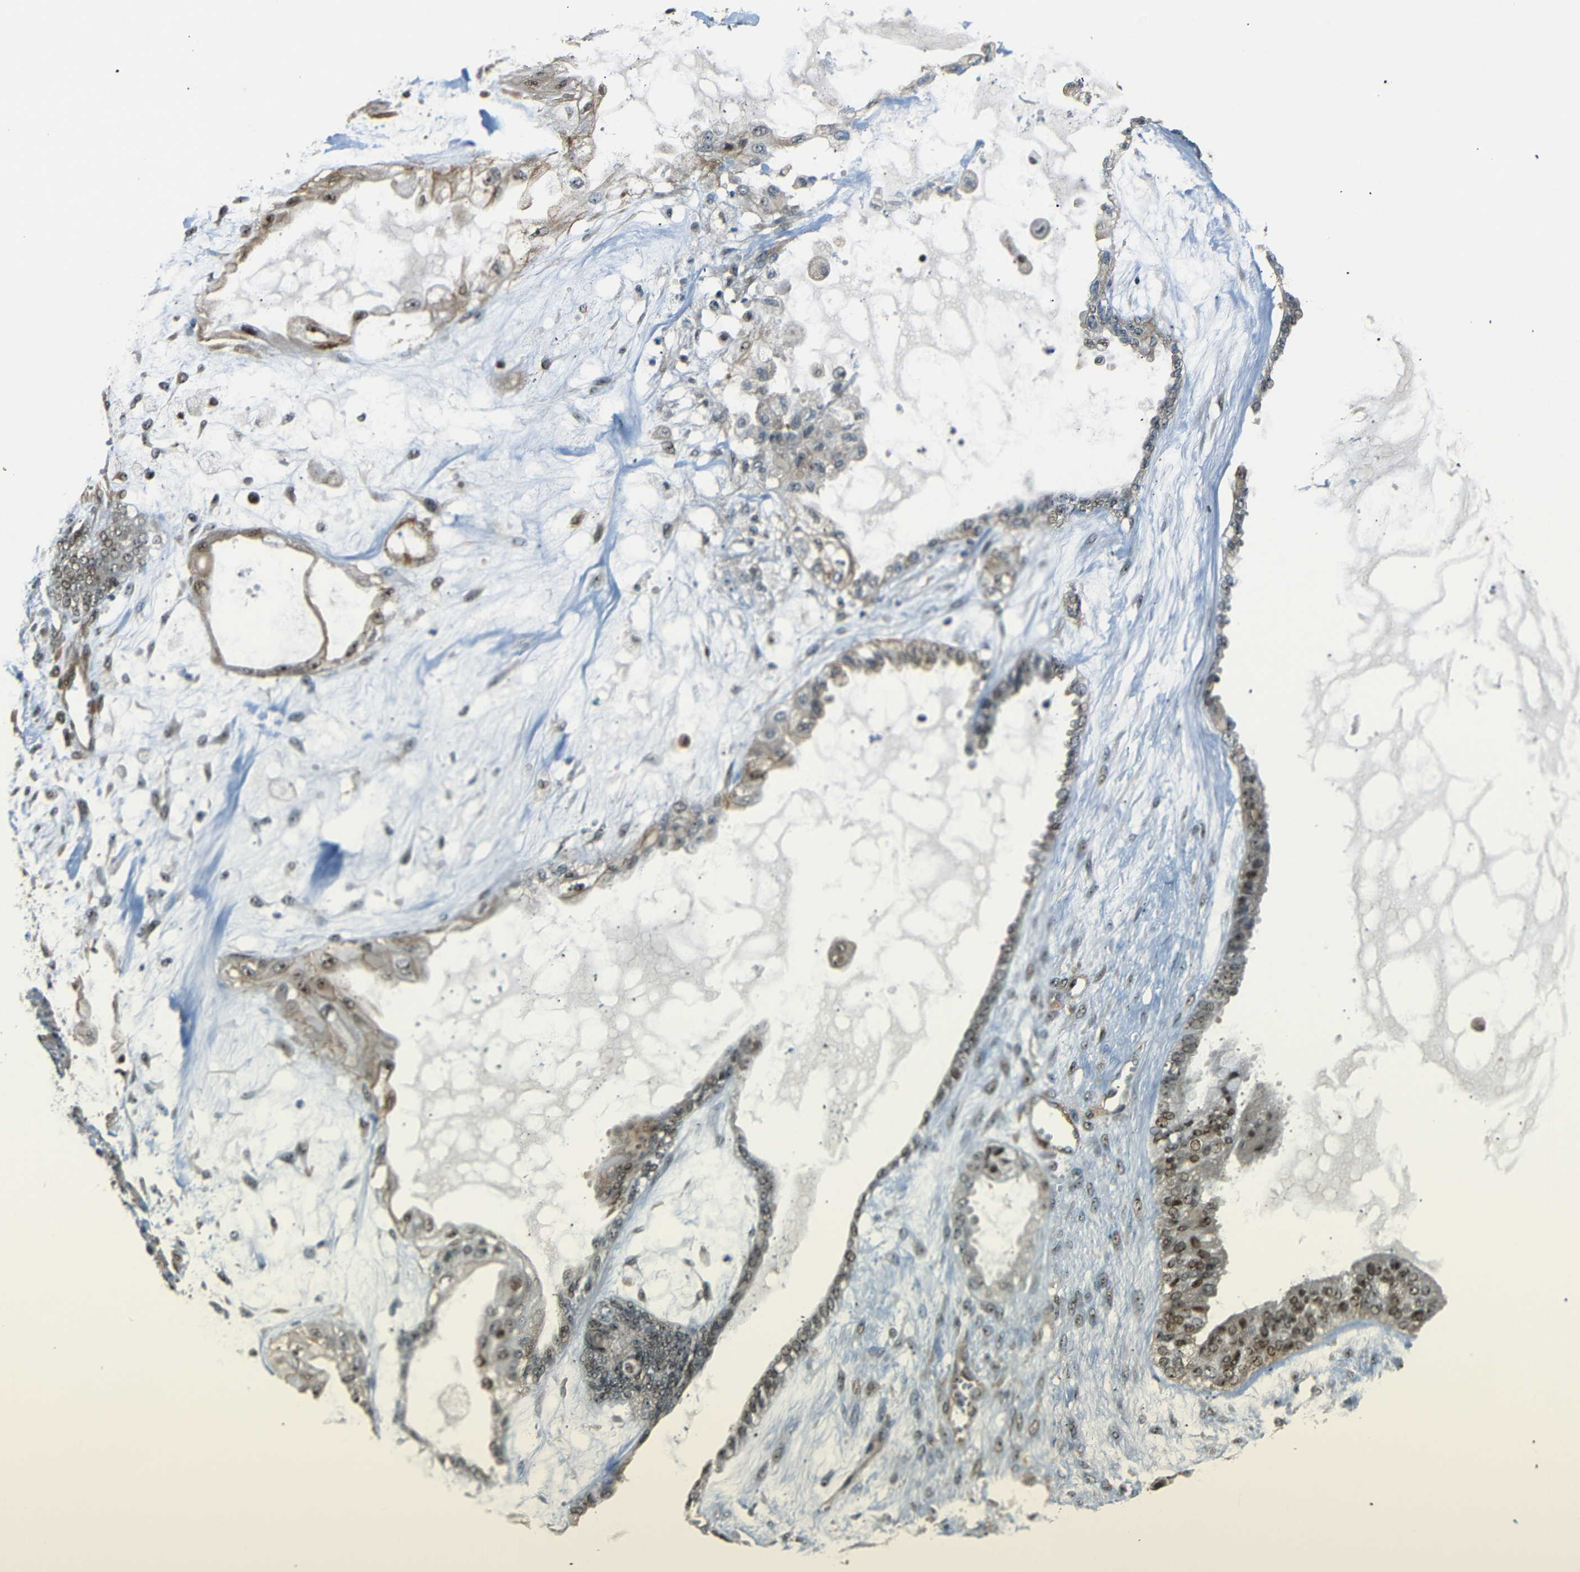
{"staining": {"intensity": "strong", "quantity": "25%-75%", "location": "nuclear"}, "tissue": "ovarian cancer", "cell_type": "Tumor cells", "image_type": "cancer", "snomed": [{"axis": "morphology", "description": "Carcinoma, NOS"}, {"axis": "morphology", "description": "Carcinoma, endometroid"}, {"axis": "topography", "description": "Ovary"}], "caption": "Human ovarian endometroid carcinoma stained for a protein (brown) demonstrates strong nuclear positive expression in about 25%-75% of tumor cells.", "gene": "PARN", "patient": {"sex": "female", "age": 50}}